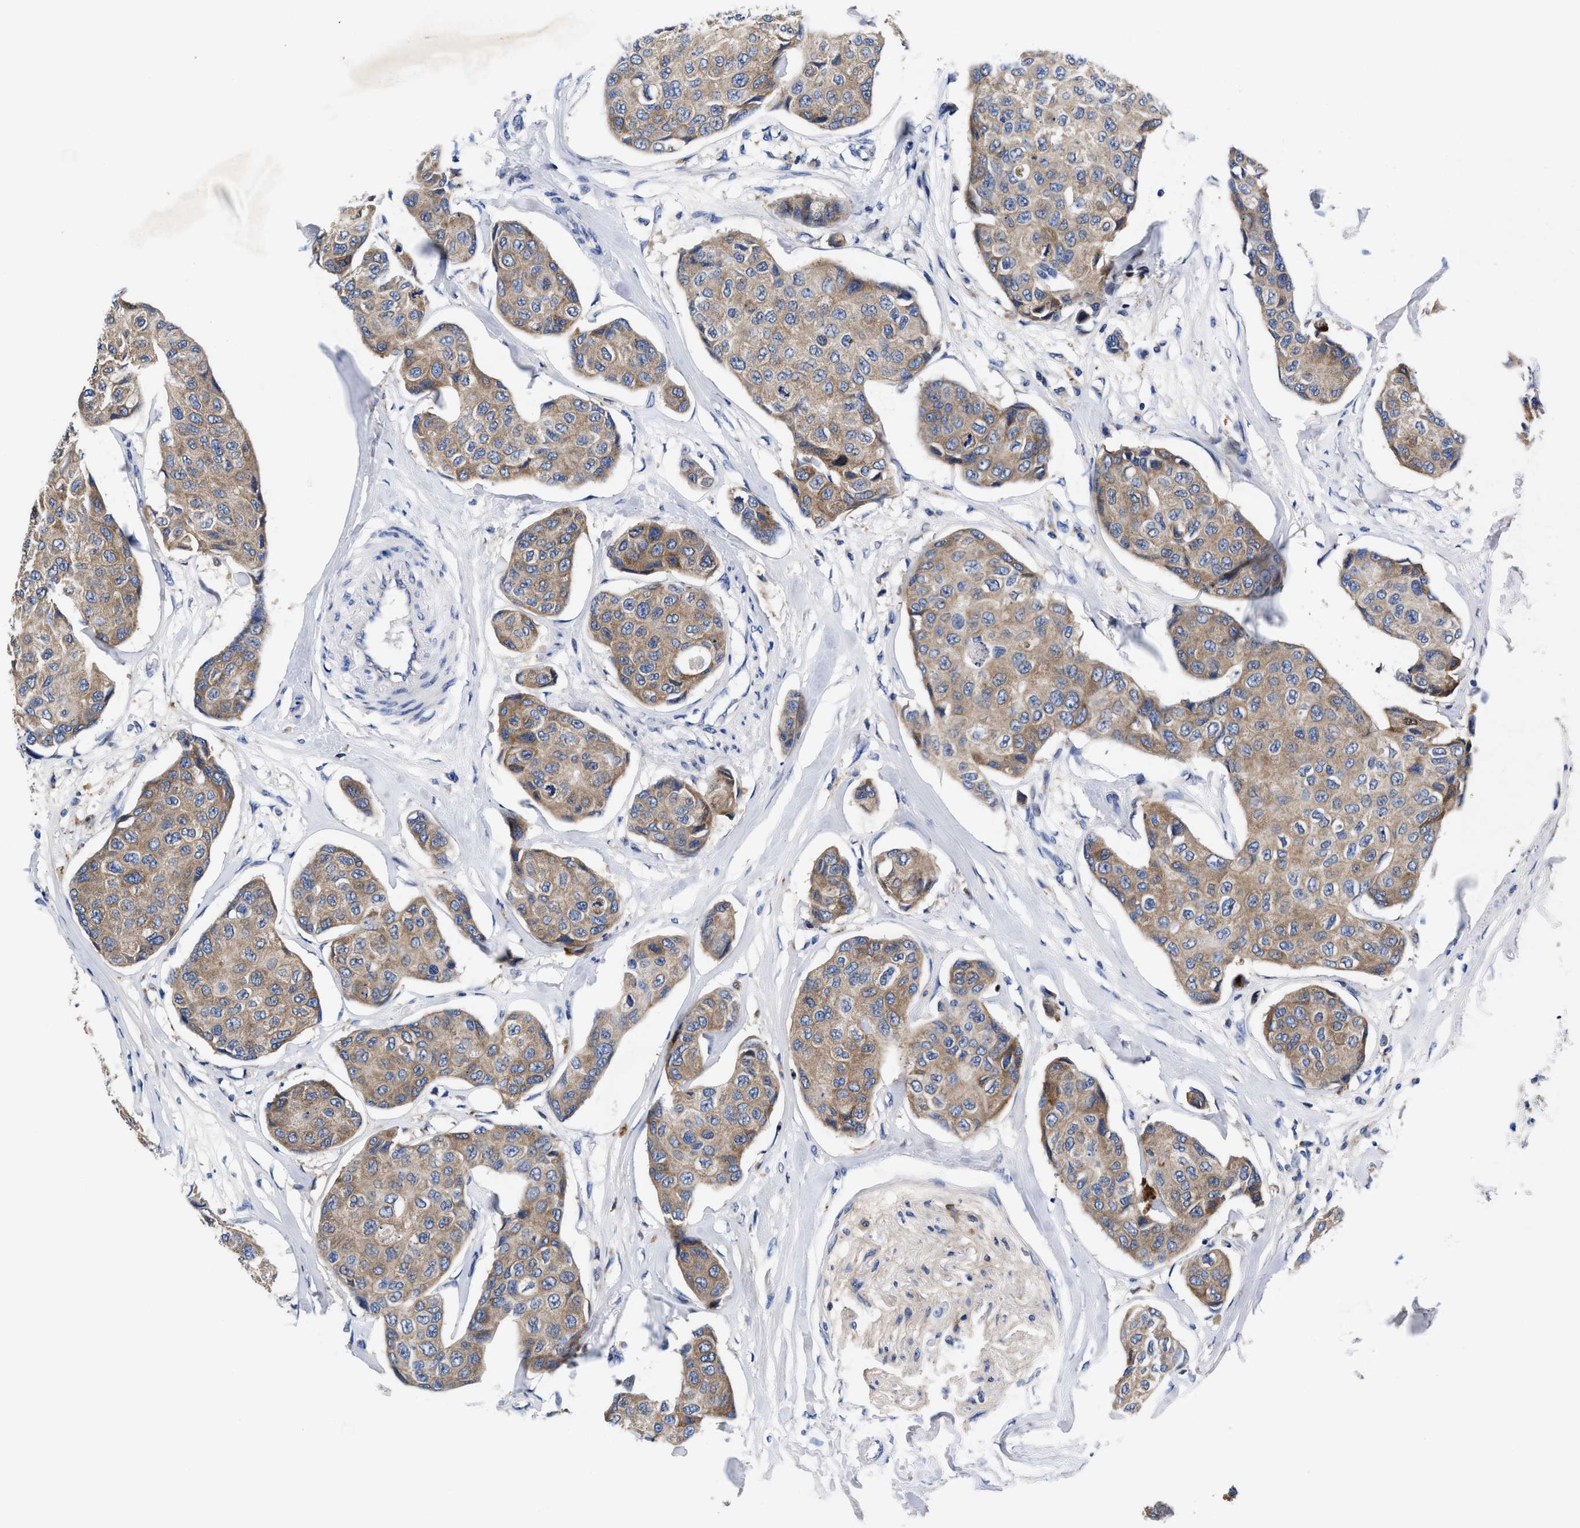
{"staining": {"intensity": "moderate", "quantity": ">75%", "location": "cytoplasmic/membranous"}, "tissue": "breast cancer", "cell_type": "Tumor cells", "image_type": "cancer", "snomed": [{"axis": "morphology", "description": "Duct carcinoma"}, {"axis": "topography", "description": "Breast"}], "caption": "Moderate cytoplasmic/membranous positivity for a protein is seen in about >75% of tumor cells of breast cancer (intraductal carcinoma) using immunohistochemistry (IHC).", "gene": "DHRS13", "patient": {"sex": "female", "age": 80}}